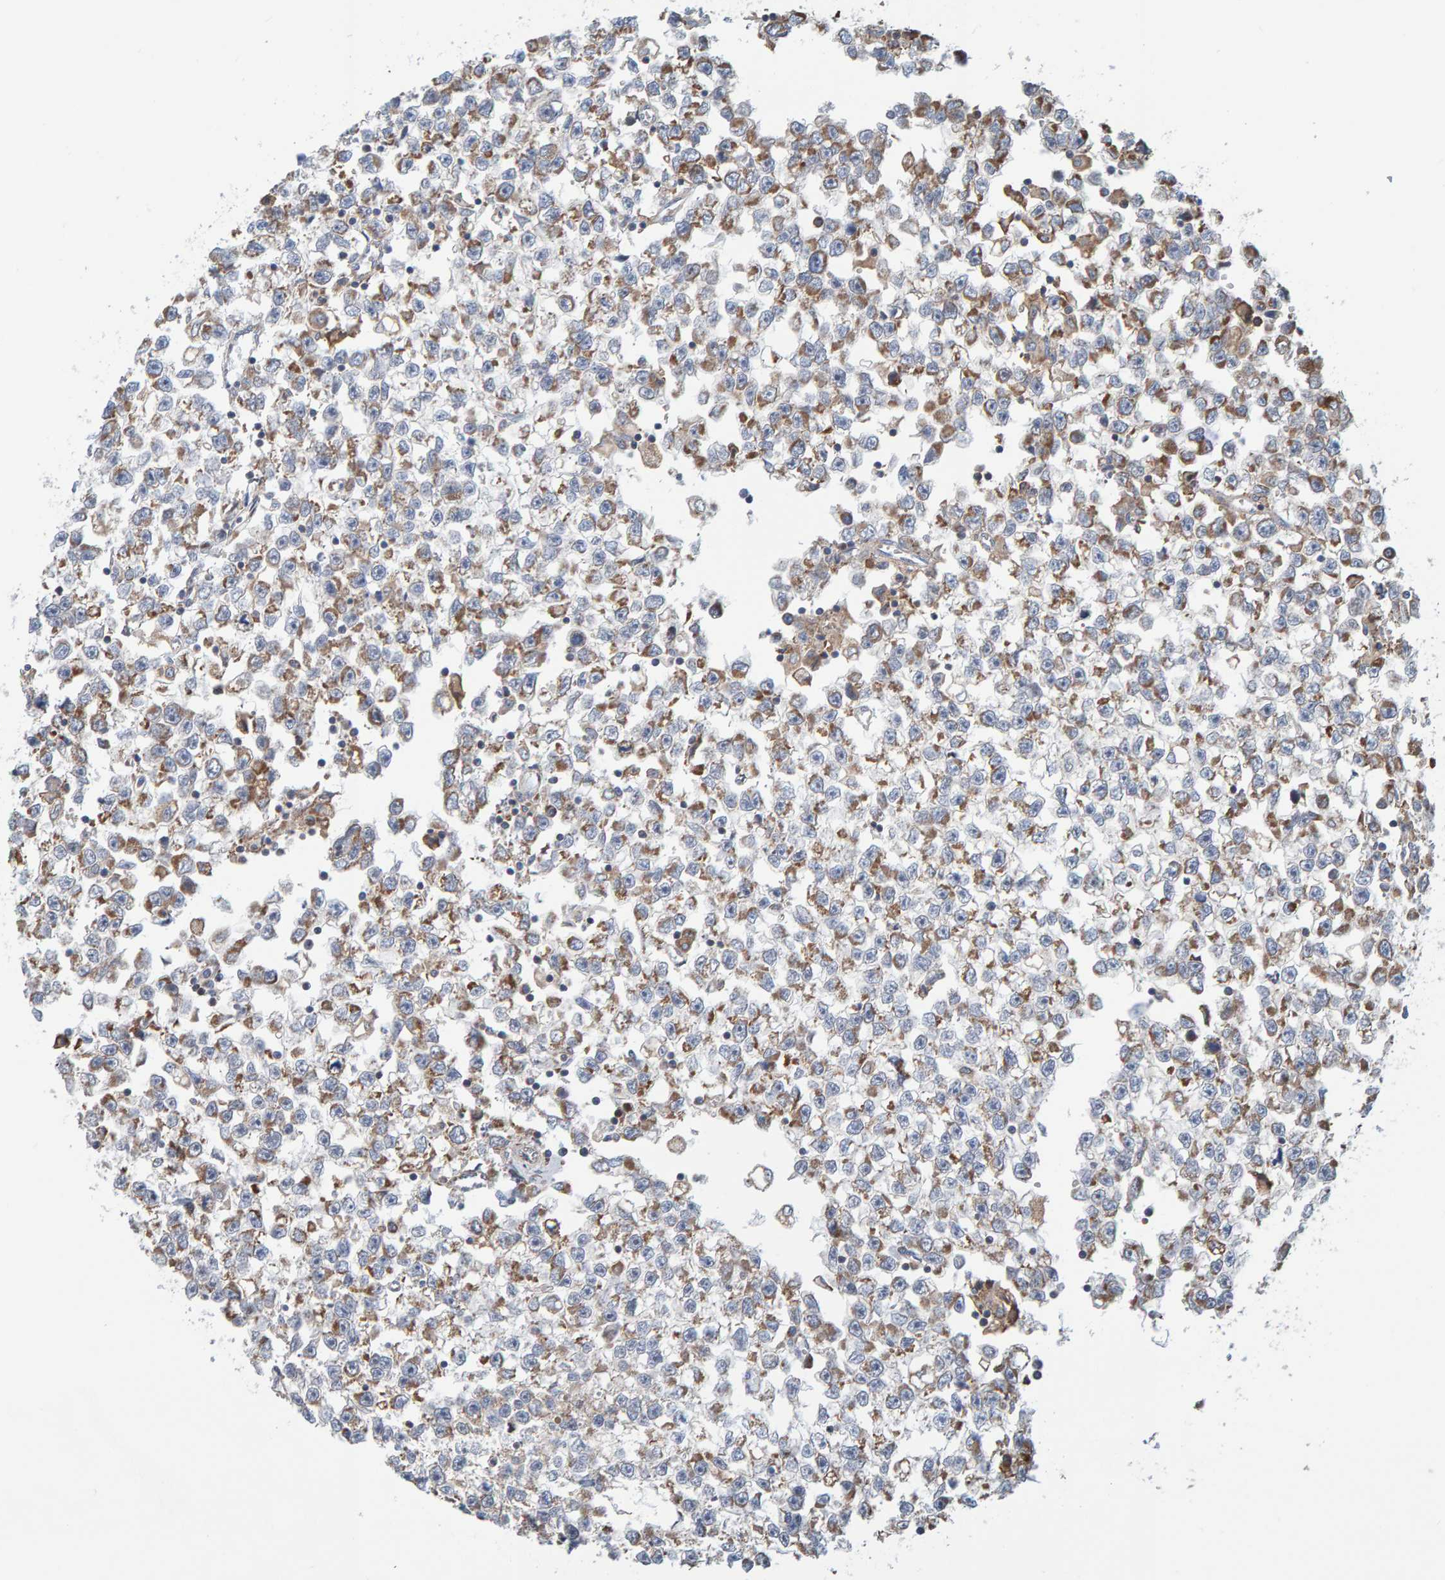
{"staining": {"intensity": "moderate", "quantity": ">75%", "location": "cytoplasmic/membranous"}, "tissue": "testis cancer", "cell_type": "Tumor cells", "image_type": "cancer", "snomed": [{"axis": "morphology", "description": "Seminoma, NOS"}, {"axis": "morphology", "description": "Carcinoma, Embryonal, NOS"}, {"axis": "topography", "description": "Testis"}], "caption": "Immunohistochemical staining of testis cancer demonstrates medium levels of moderate cytoplasmic/membranous positivity in approximately >75% of tumor cells.", "gene": "MRPL45", "patient": {"sex": "male", "age": 51}}